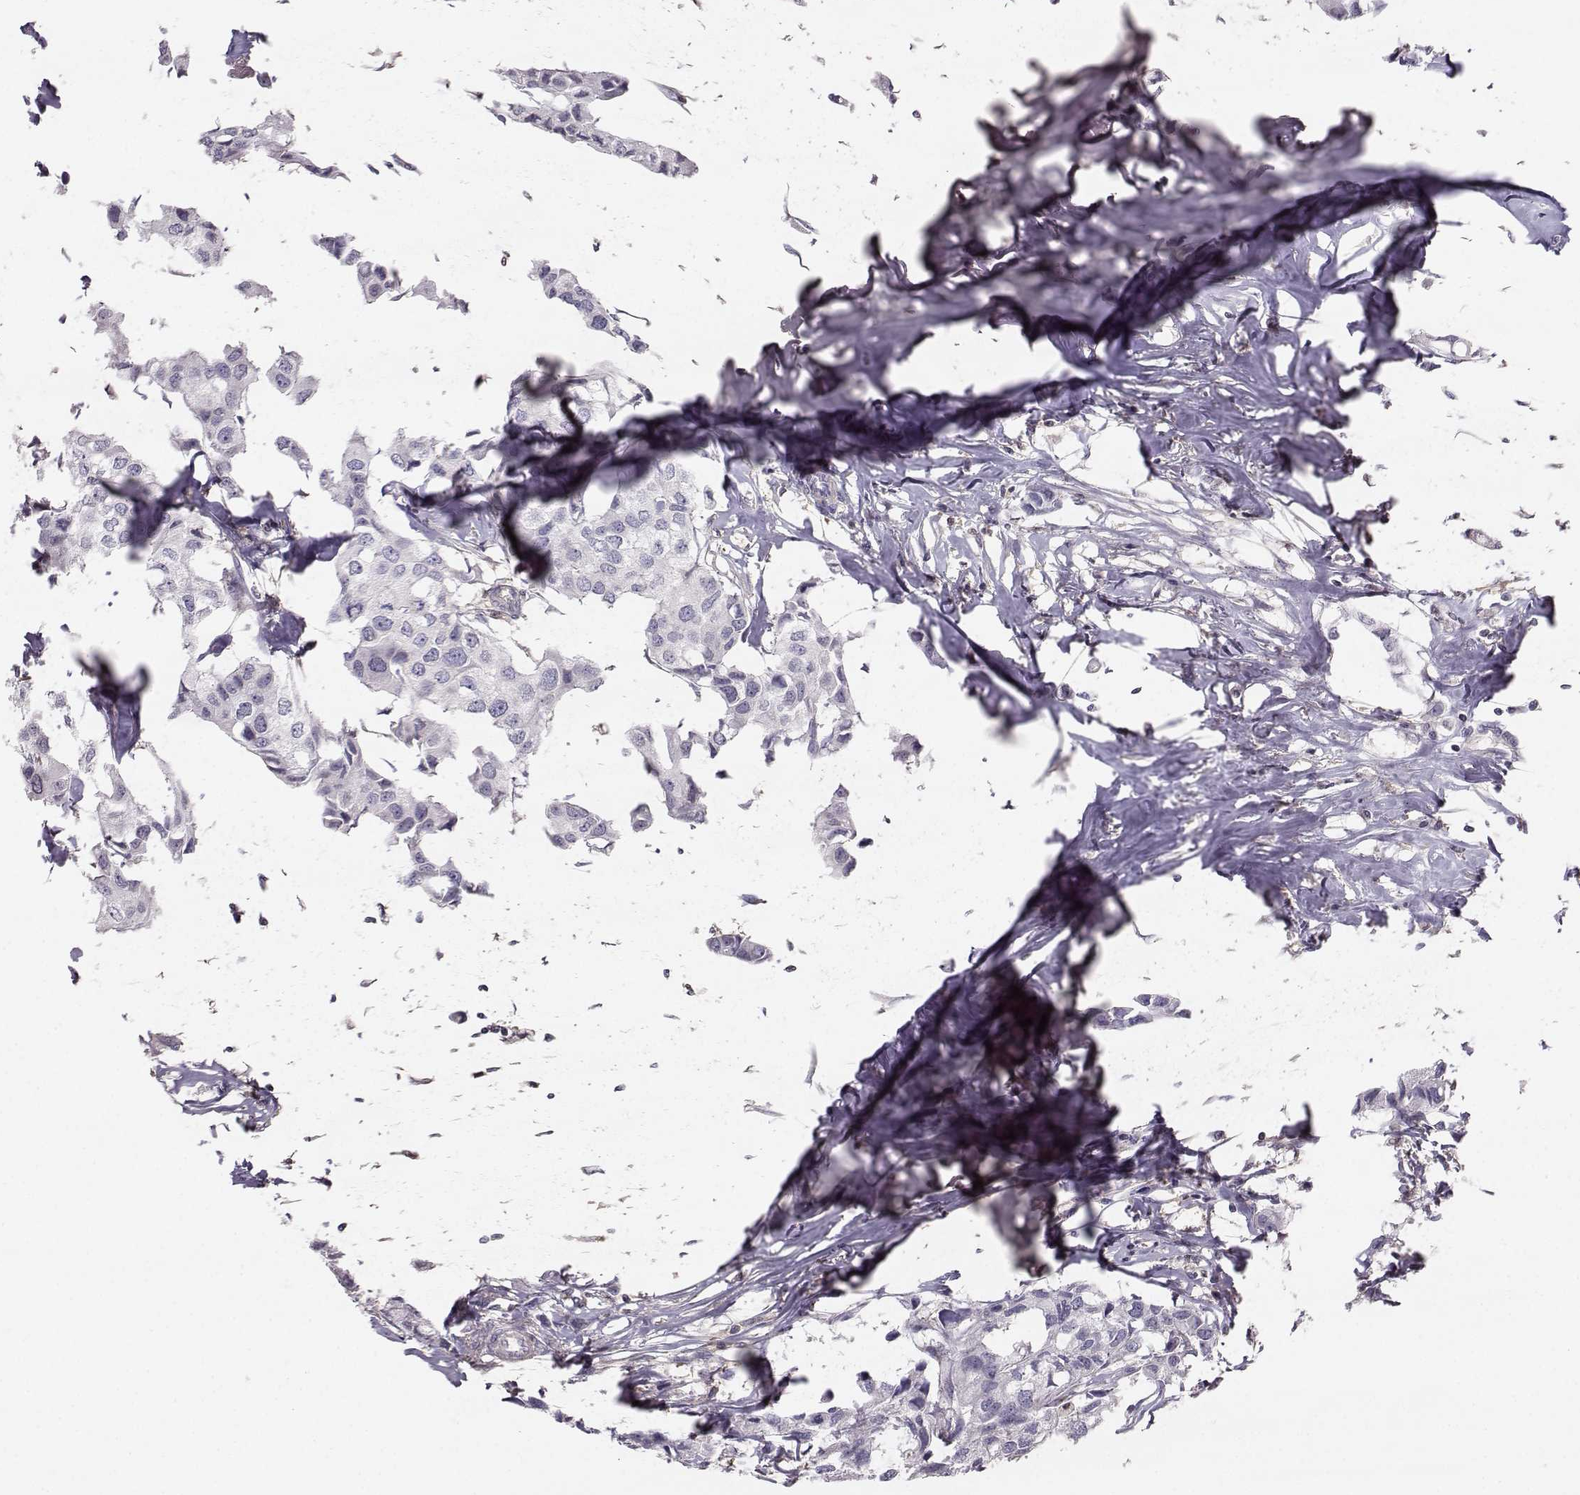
{"staining": {"intensity": "negative", "quantity": "none", "location": "none"}, "tissue": "breast cancer", "cell_type": "Tumor cells", "image_type": "cancer", "snomed": [{"axis": "morphology", "description": "Duct carcinoma"}, {"axis": "topography", "description": "Breast"}], "caption": "A high-resolution micrograph shows IHC staining of breast cancer, which exhibits no significant expression in tumor cells. The staining is performed using DAB (3,3'-diaminobenzidine) brown chromogen with nuclei counter-stained in using hematoxylin.", "gene": "ASB16", "patient": {"sex": "female", "age": 80}}